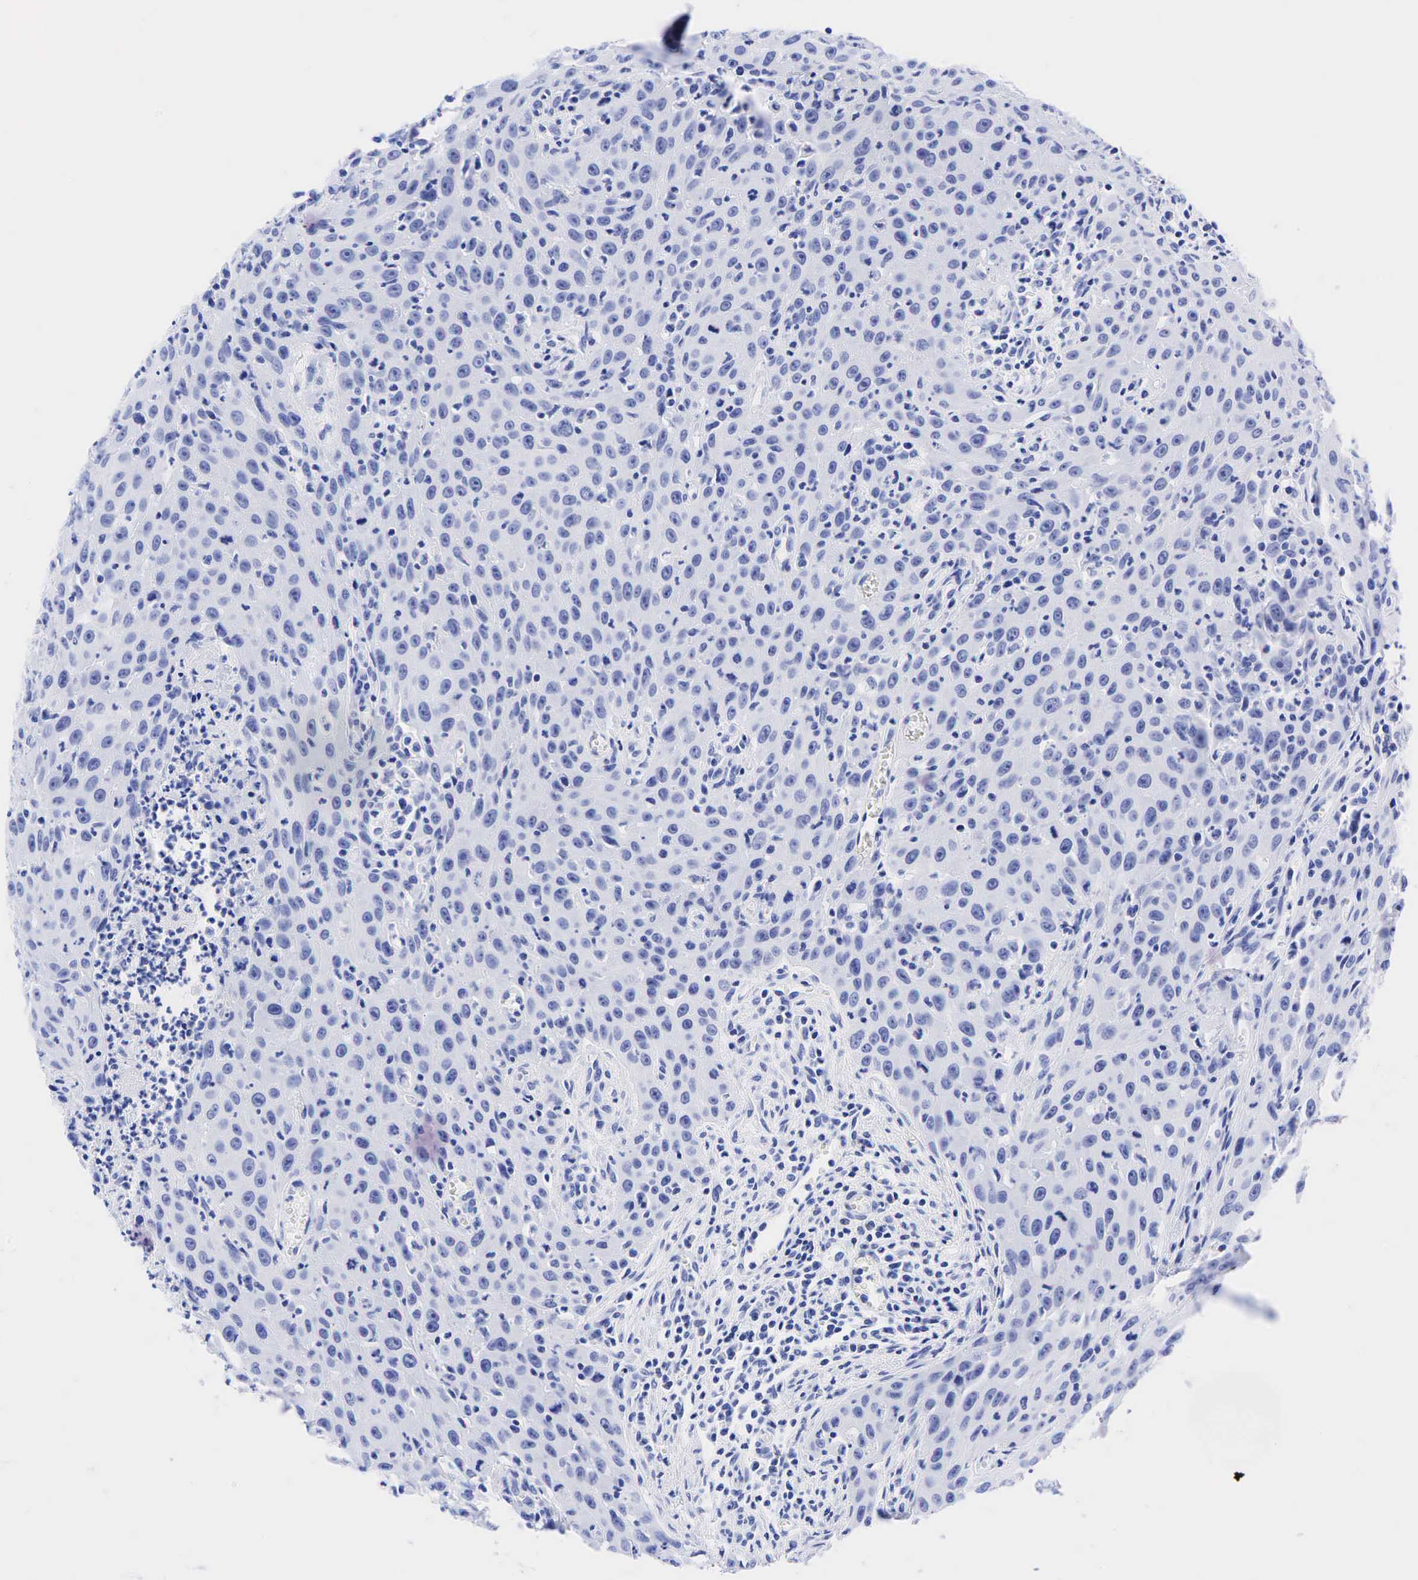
{"staining": {"intensity": "negative", "quantity": "none", "location": "none"}, "tissue": "urothelial cancer", "cell_type": "Tumor cells", "image_type": "cancer", "snomed": [{"axis": "morphology", "description": "Urothelial carcinoma, High grade"}, {"axis": "topography", "description": "Urinary bladder"}], "caption": "Immunohistochemistry image of neoplastic tissue: human high-grade urothelial carcinoma stained with DAB (3,3'-diaminobenzidine) demonstrates no significant protein staining in tumor cells. (IHC, brightfield microscopy, high magnification).", "gene": "ESR1", "patient": {"sex": "male", "age": 66}}